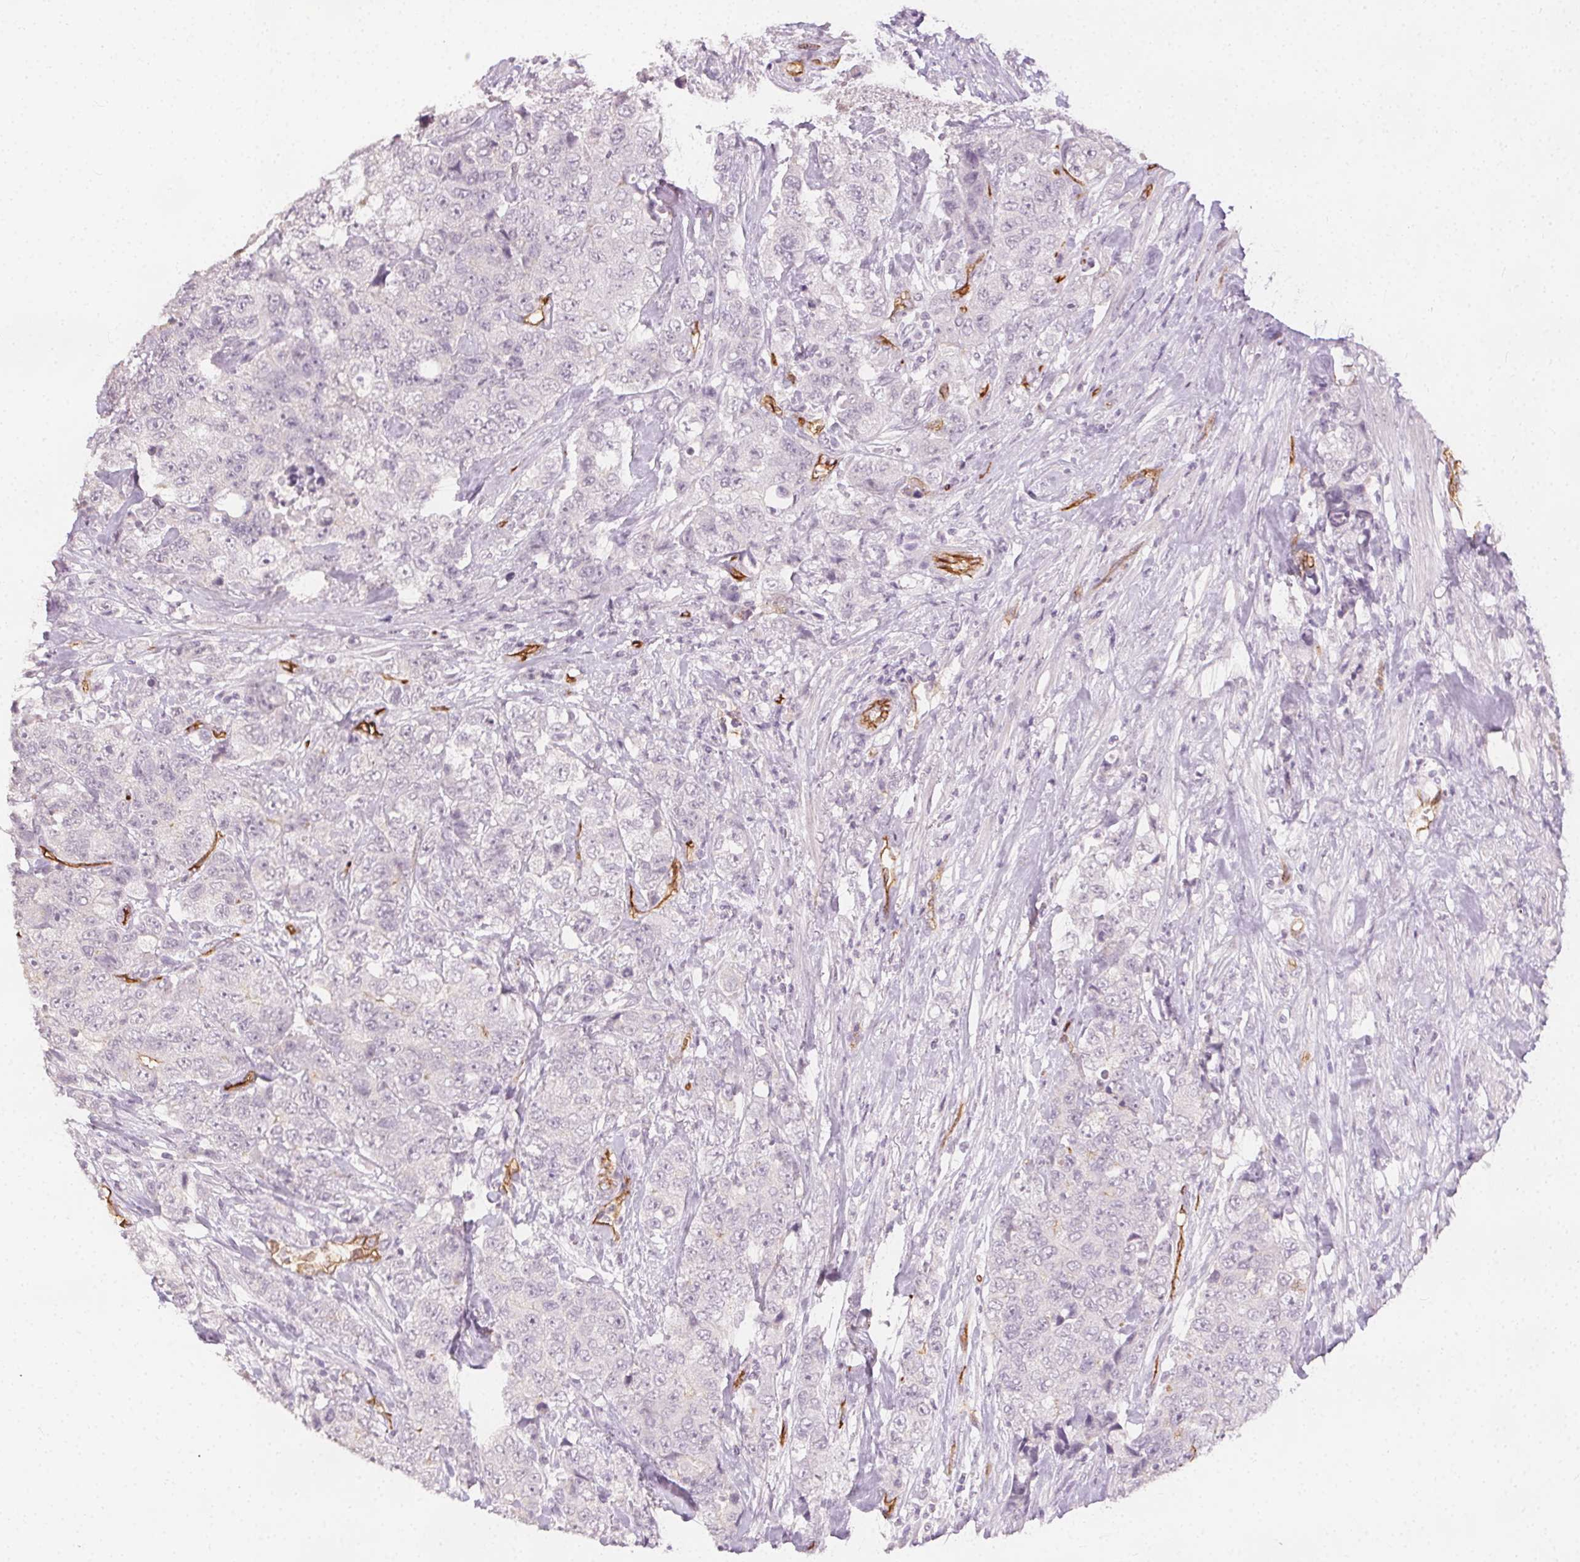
{"staining": {"intensity": "negative", "quantity": "none", "location": "none"}, "tissue": "urothelial cancer", "cell_type": "Tumor cells", "image_type": "cancer", "snomed": [{"axis": "morphology", "description": "Urothelial carcinoma, High grade"}, {"axis": "topography", "description": "Urinary bladder"}], "caption": "The IHC histopathology image has no significant expression in tumor cells of urothelial carcinoma (high-grade) tissue. The staining was performed using DAB to visualize the protein expression in brown, while the nuclei were stained in blue with hematoxylin (Magnification: 20x).", "gene": "PODXL", "patient": {"sex": "female", "age": 78}}